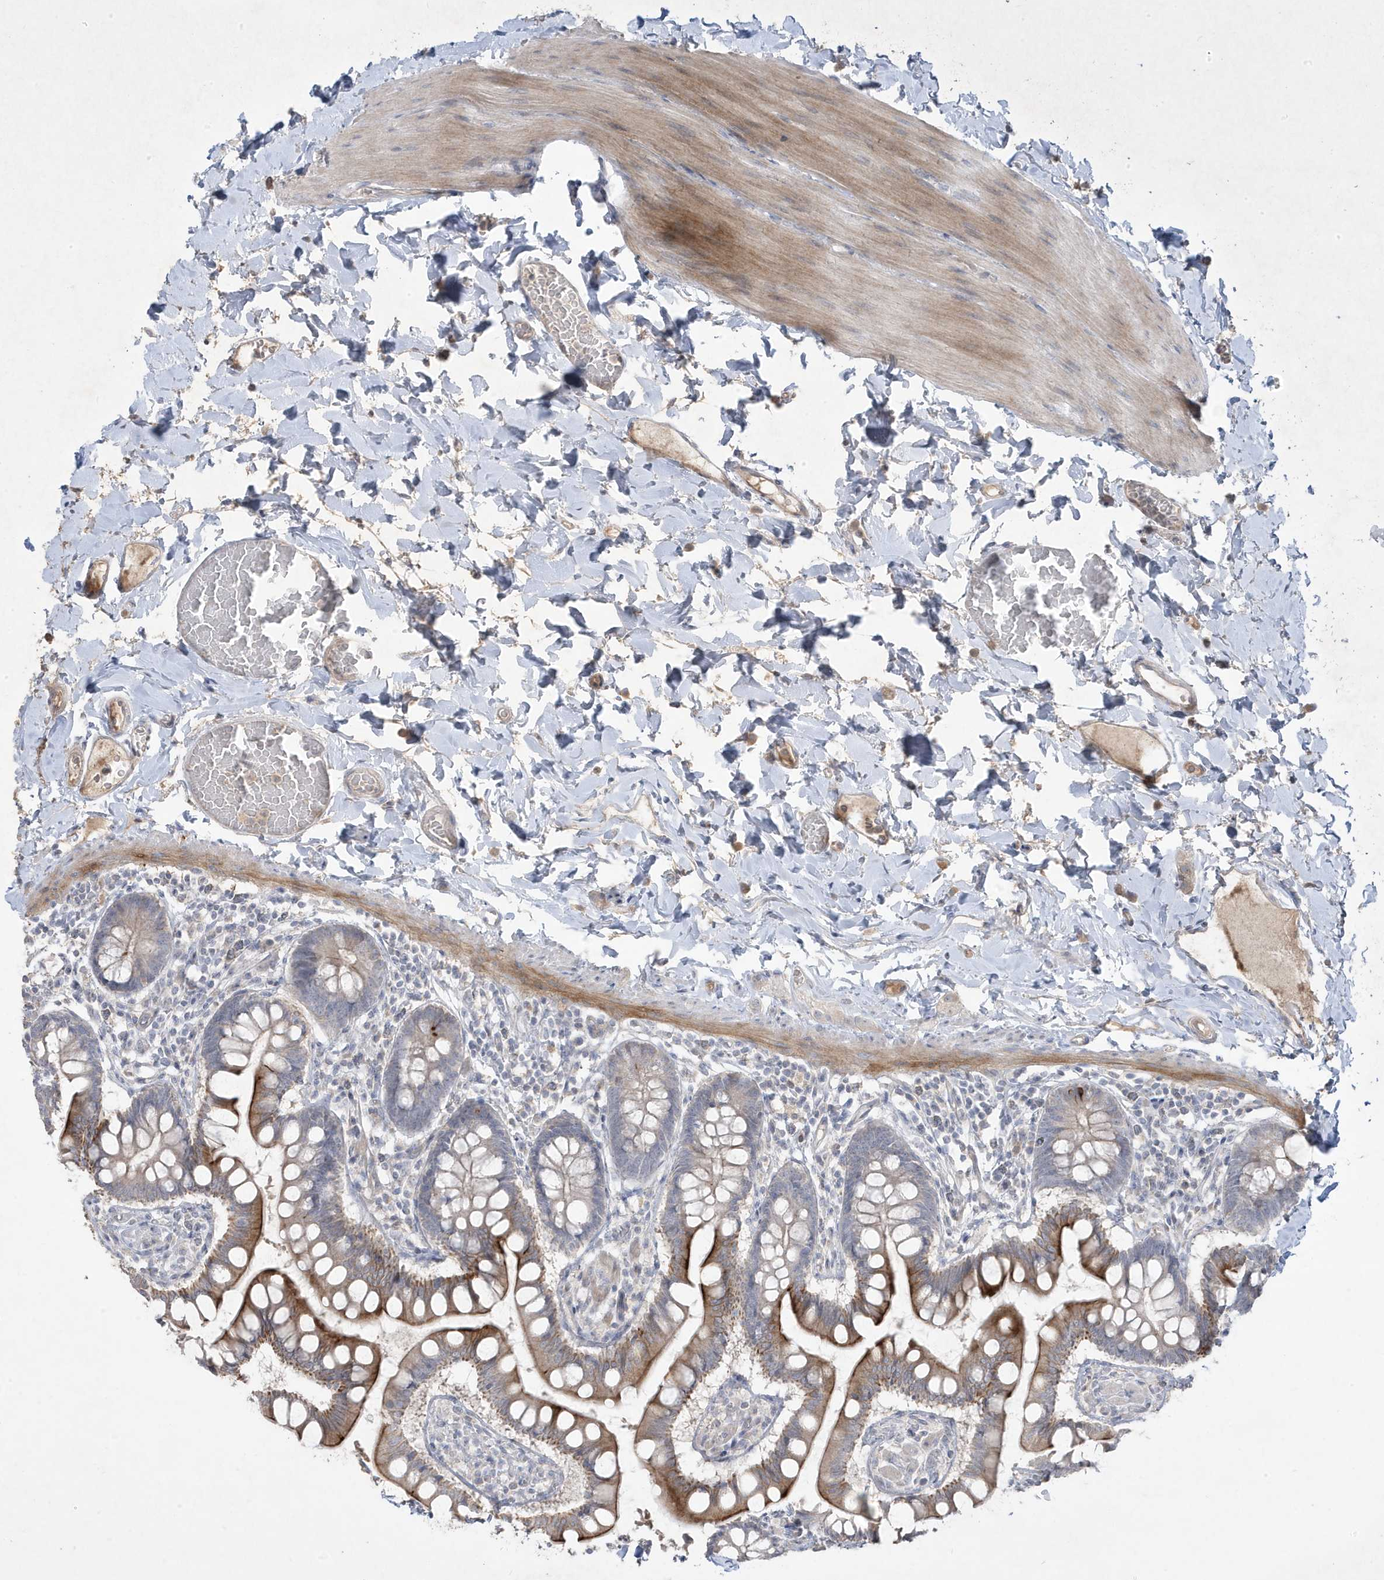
{"staining": {"intensity": "strong", "quantity": "25%-75%", "location": "cytoplasmic/membranous"}, "tissue": "small intestine", "cell_type": "Glandular cells", "image_type": "normal", "snomed": [{"axis": "morphology", "description": "Normal tissue, NOS"}, {"axis": "topography", "description": "Small intestine"}], "caption": "IHC (DAB (3,3'-diaminobenzidine)) staining of benign small intestine displays strong cytoplasmic/membranous protein expression in about 25%-75% of glandular cells.", "gene": "RGL4", "patient": {"sex": "male", "age": 41}}